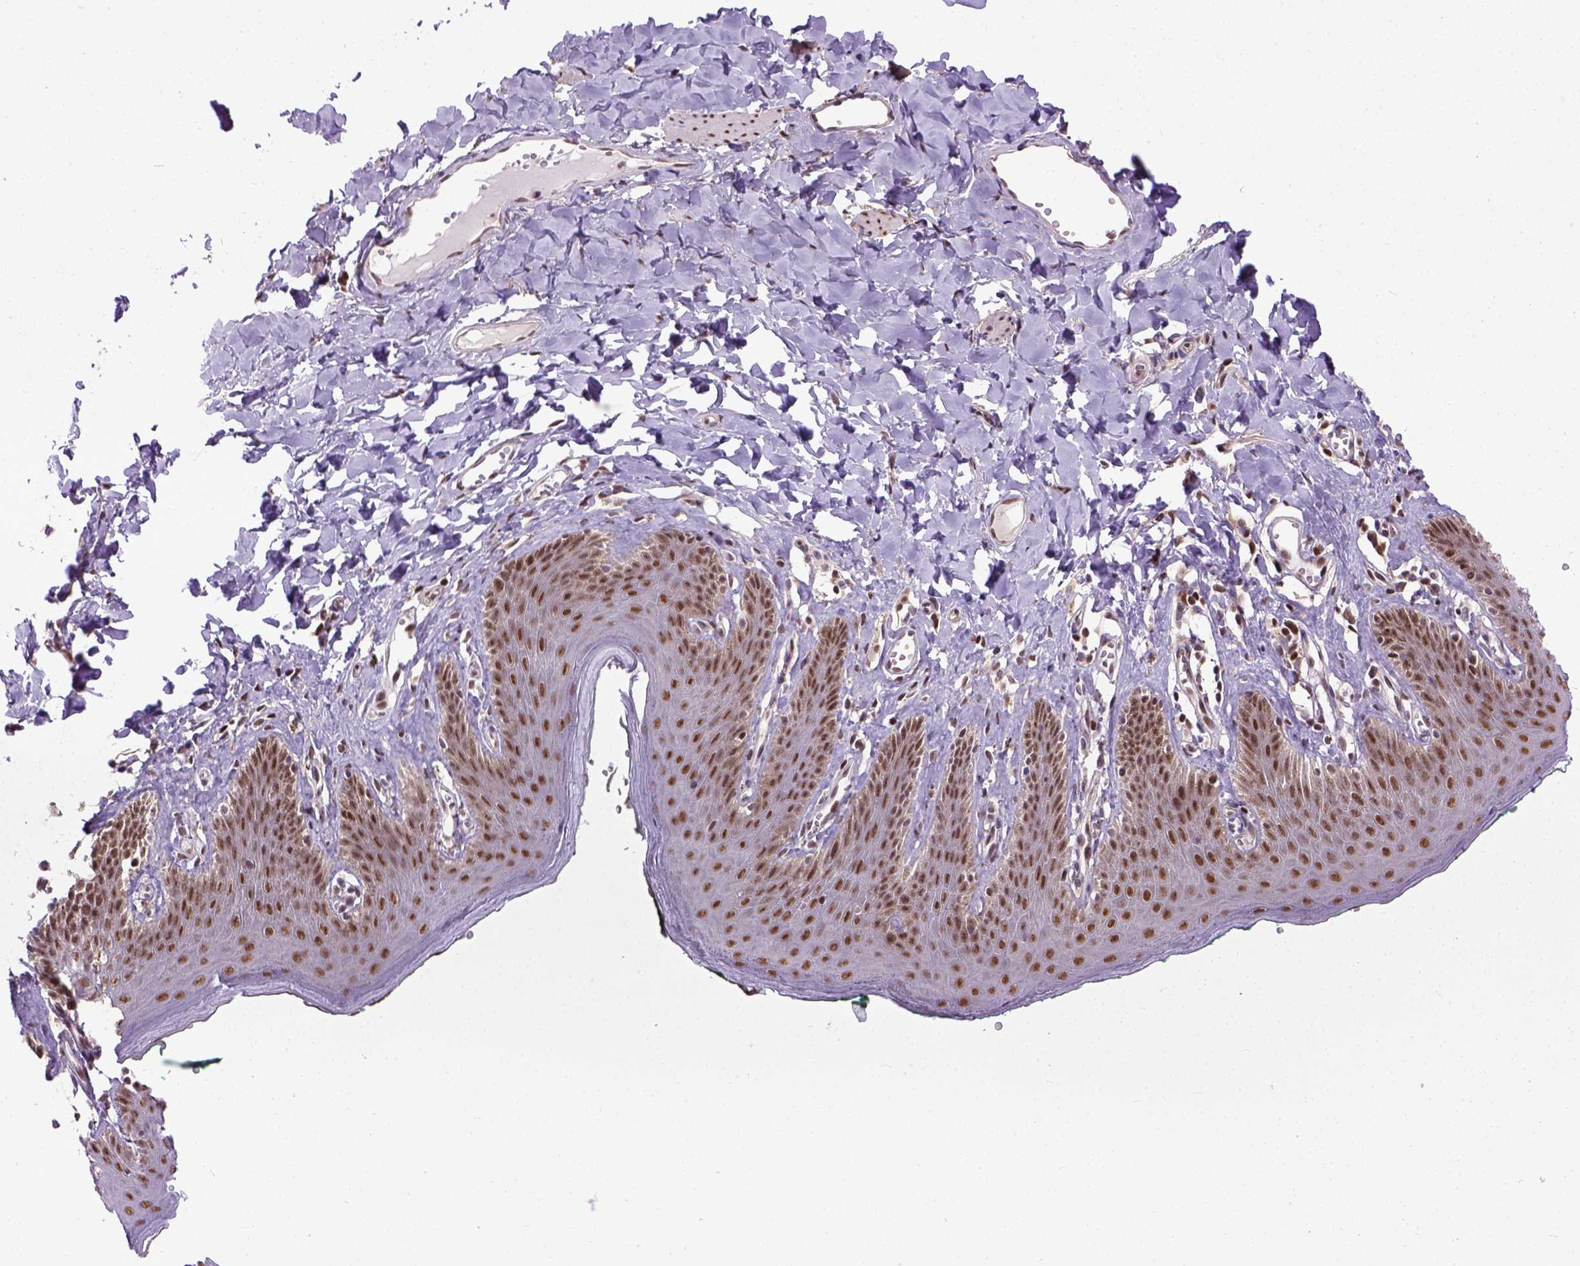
{"staining": {"intensity": "moderate", "quantity": ">75%", "location": "nuclear"}, "tissue": "skin", "cell_type": "Epidermal cells", "image_type": "normal", "snomed": [{"axis": "morphology", "description": "Normal tissue, NOS"}, {"axis": "topography", "description": "Vulva"}, {"axis": "topography", "description": "Peripheral nerve tissue"}], "caption": "A brown stain labels moderate nuclear staining of a protein in epidermal cells of normal skin.", "gene": "UBA3", "patient": {"sex": "female", "age": 66}}